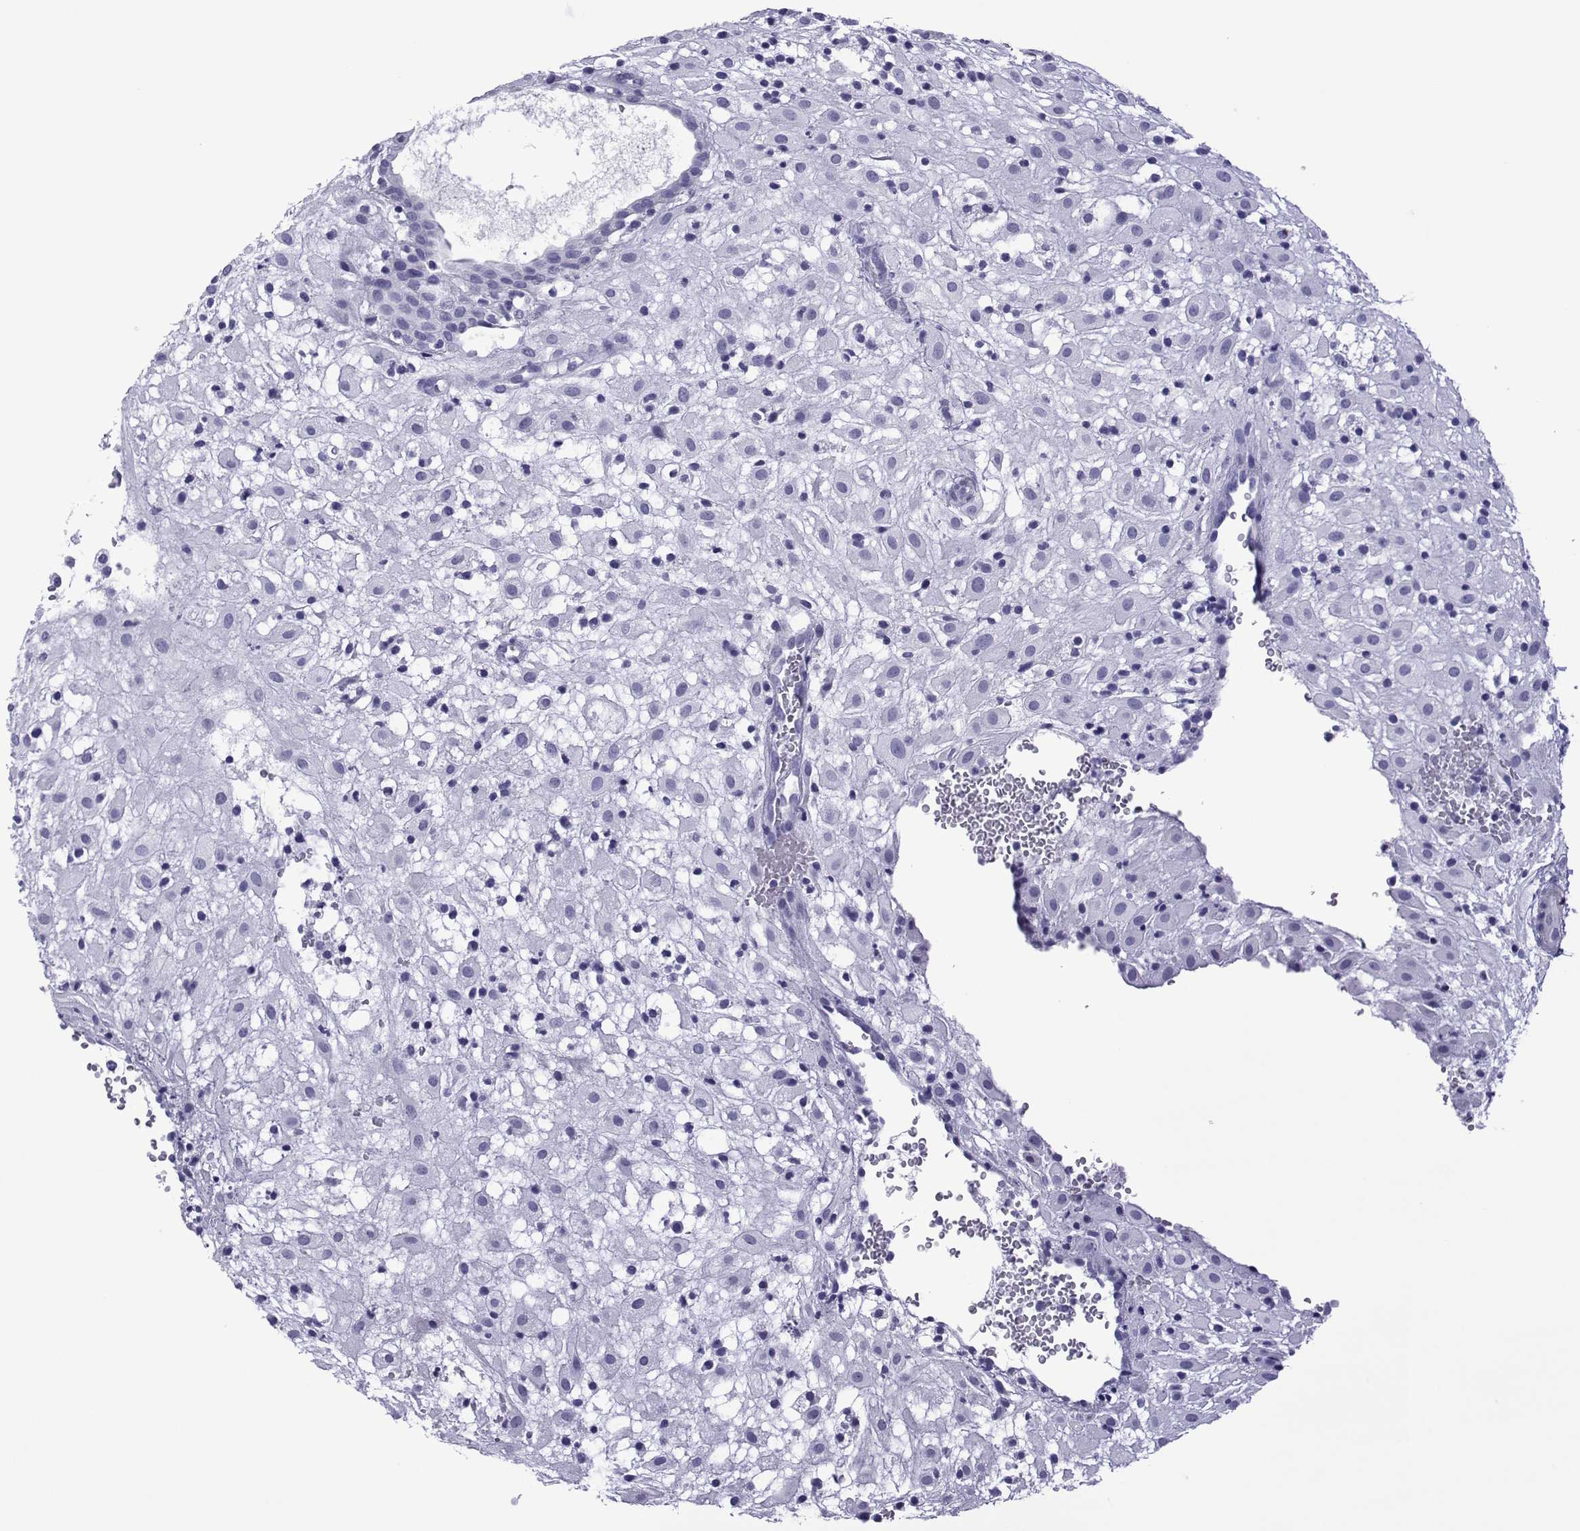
{"staining": {"intensity": "negative", "quantity": "none", "location": "none"}, "tissue": "placenta", "cell_type": "Decidual cells", "image_type": "normal", "snomed": [{"axis": "morphology", "description": "Normal tissue, NOS"}, {"axis": "topography", "description": "Placenta"}], "caption": "Photomicrograph shows no significant protein staining in decidual cells of normal placenta. (DAB (3,3'-diaminobenzidine) IHC visualized using brightfield microscopy, high magnification).", "gene": "SPANXA1", "patient": {"sex": "female", "age": 24}}